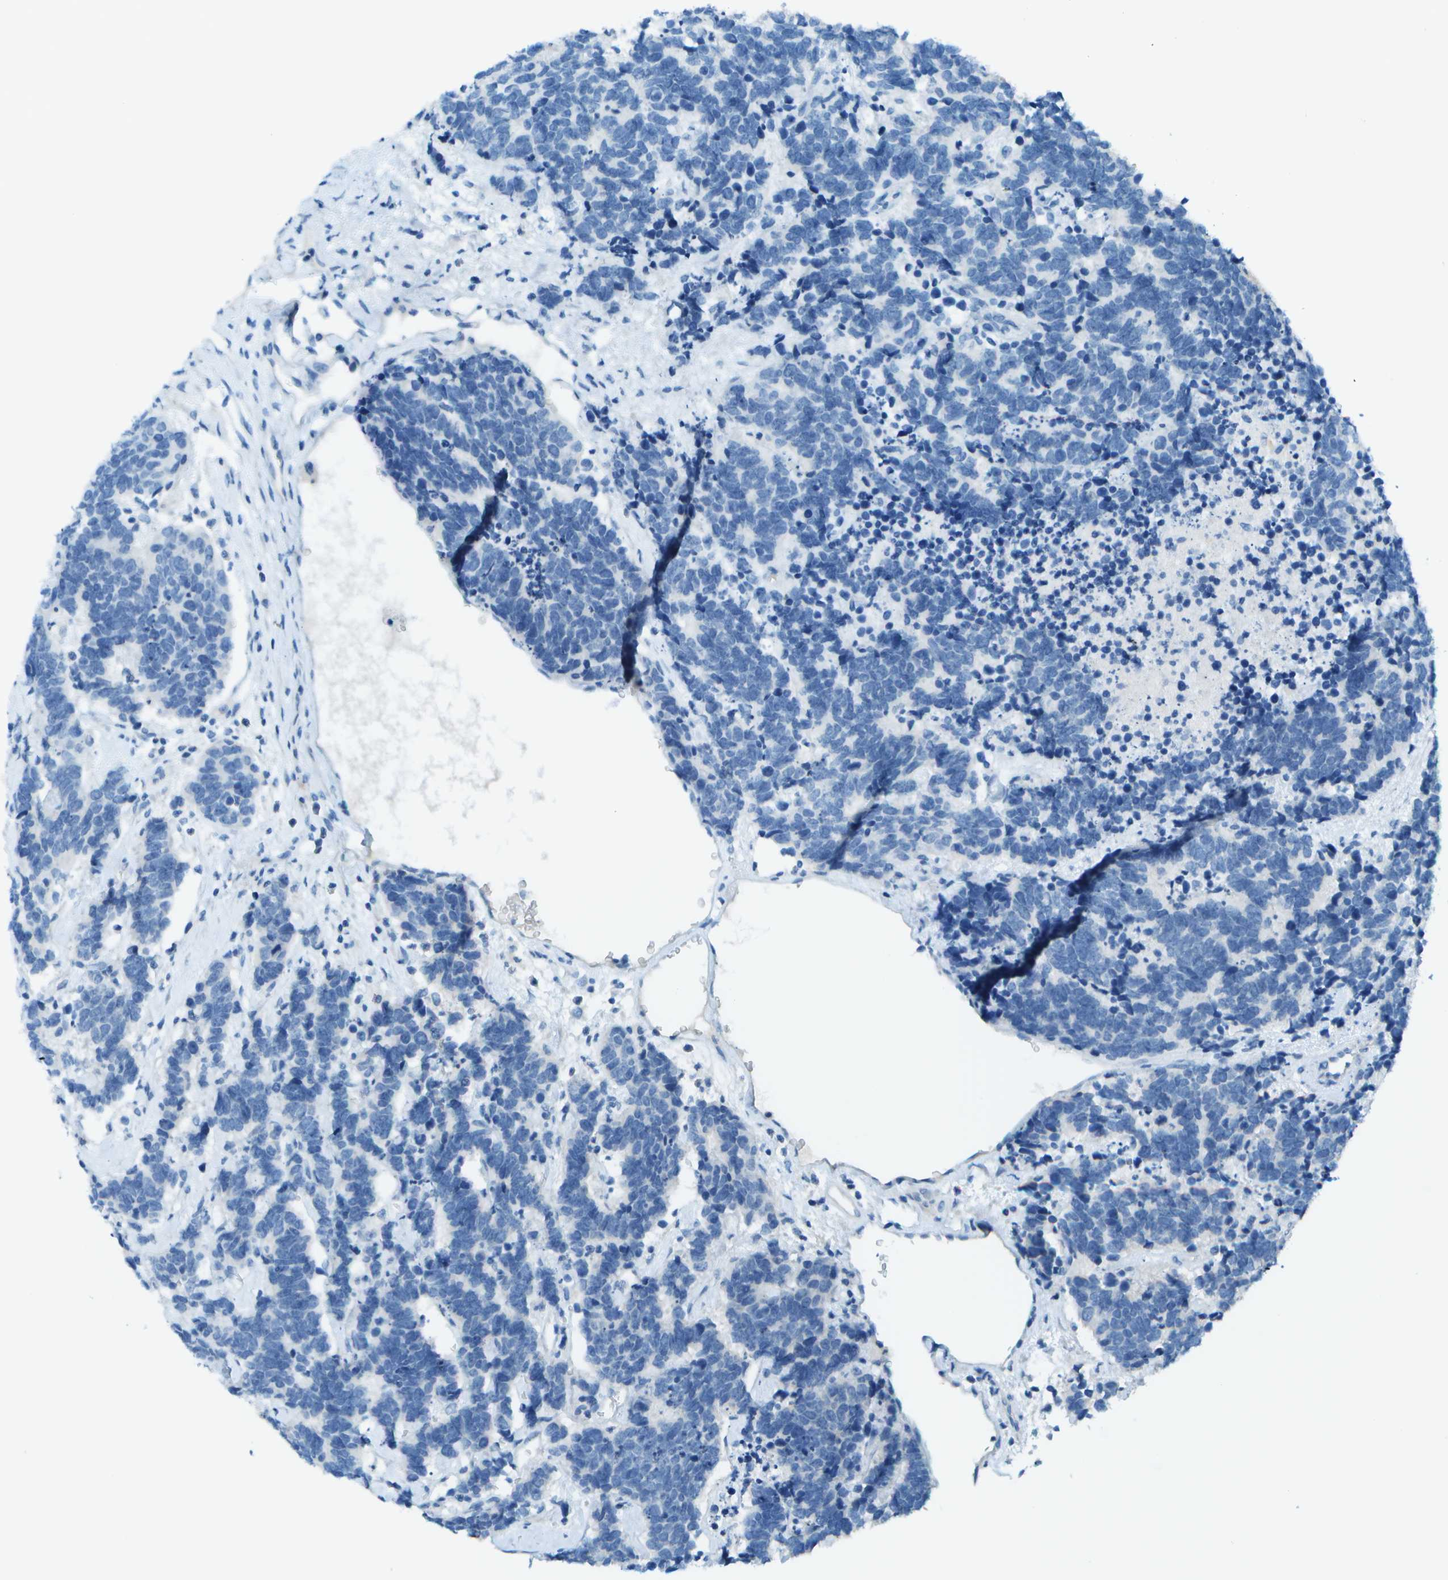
{"staining": {"intensity": "negative", "quantity": "none", "location": "none"}, "tissue": "carcinoid", "cell_type": "Tumor cells", "image_type": "cancer", "snomed": [{"axis": "morphology", "description": "Carcinoma, NOS"}, {"axis": "morphology", "description": "Carcinoid, malignant, NOS"}, {"axis": "topography", "description": "Urinary bladder"}], "caption": "The photomicrograph reveals no significant staining in tumor cells of carcinoid. (Stains: DAB immunohistochemistry (IHC) with hematoxylin counter stain, Microscopy: brightfield microscopy at high magnification).", "gene": "LGI2", "patient": {"sex": "male", "age": 57}}